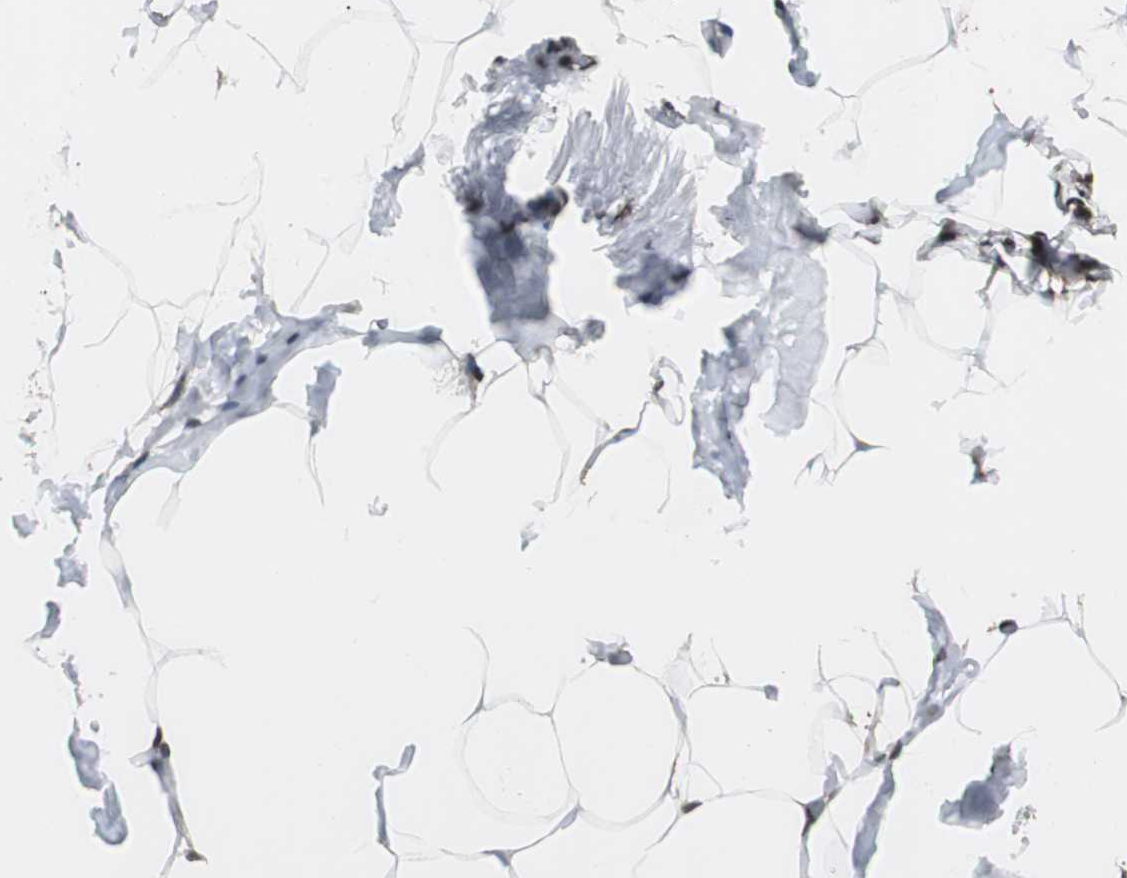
{"staining": {"intensity": "negative", "quantity": "none", "location": "none"}, "tissue": "adipose tissue", "cell_type": "Adipocytes", "image_type": "normal", "snomed": [{"axis": "morphology", "description": "Normal tissue, NOS"}, {"axis": "topography", "description": "Breast"}, {"axis": "topography", "description": "Adipose tissue"}], "caption": "This is an immunohistochemistry (IHC) image of benign human adipose tissue. There is no positivity in adipocytes.", "gene": "MKX", "patient": {"sex": "female", "age": 25}}